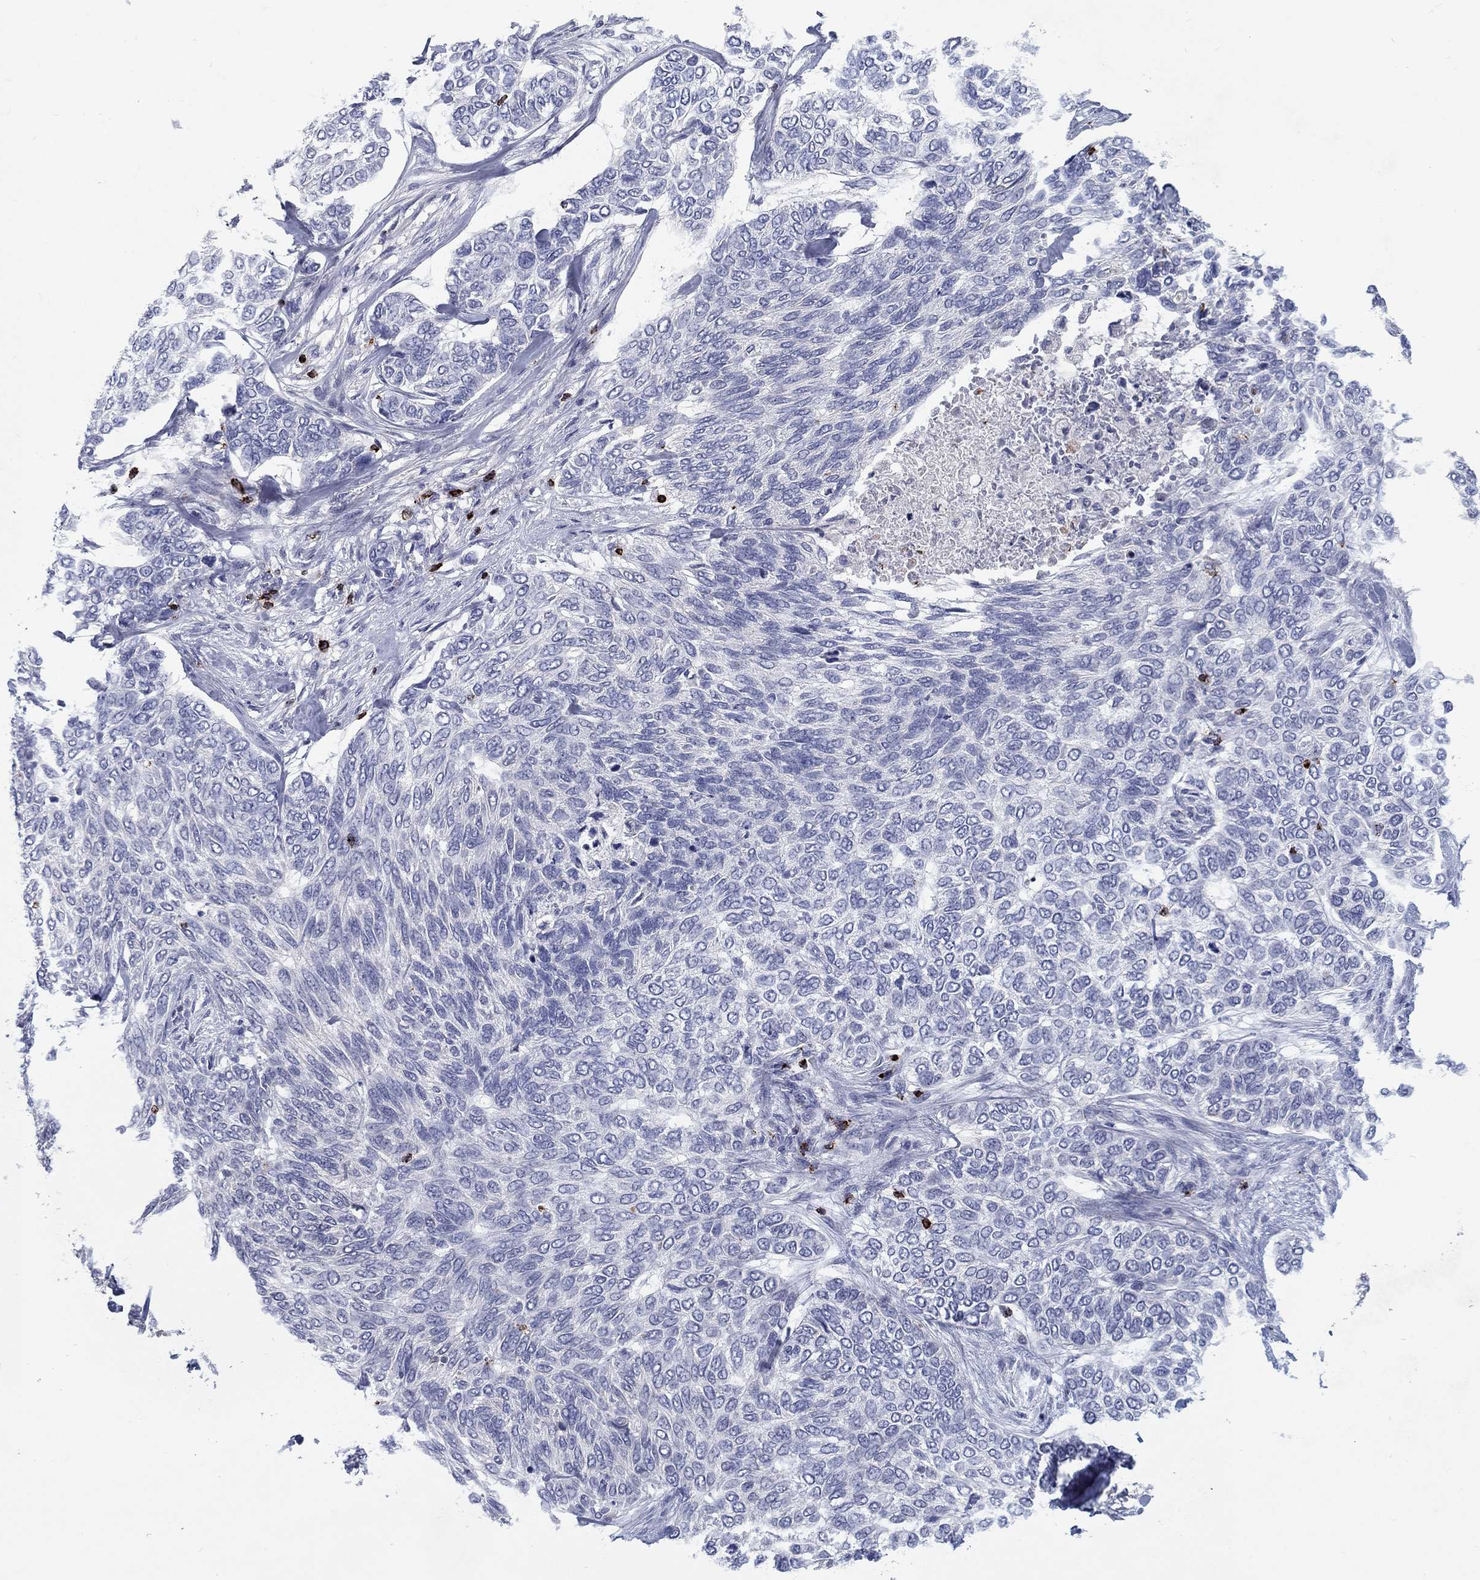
{"staining": {"intensity": "negative", "quantity": "none", "location": "none"}, "tissue": "skin cancer", "cell_type": "Tumor cells", "image_type": "cancer", "snomed": [{"axis": "morphology", "description": "Basal cell carcinoma"}, {"axis": "topography", "description": "Skin"}], "caption": "This is an immunohistochemistry (IHC) micrograph of human skin basal cell carcinoma. There is no expression in tumor cells.", "gene": "GZMA", "patient": {"sex": "female", "age": 65}}